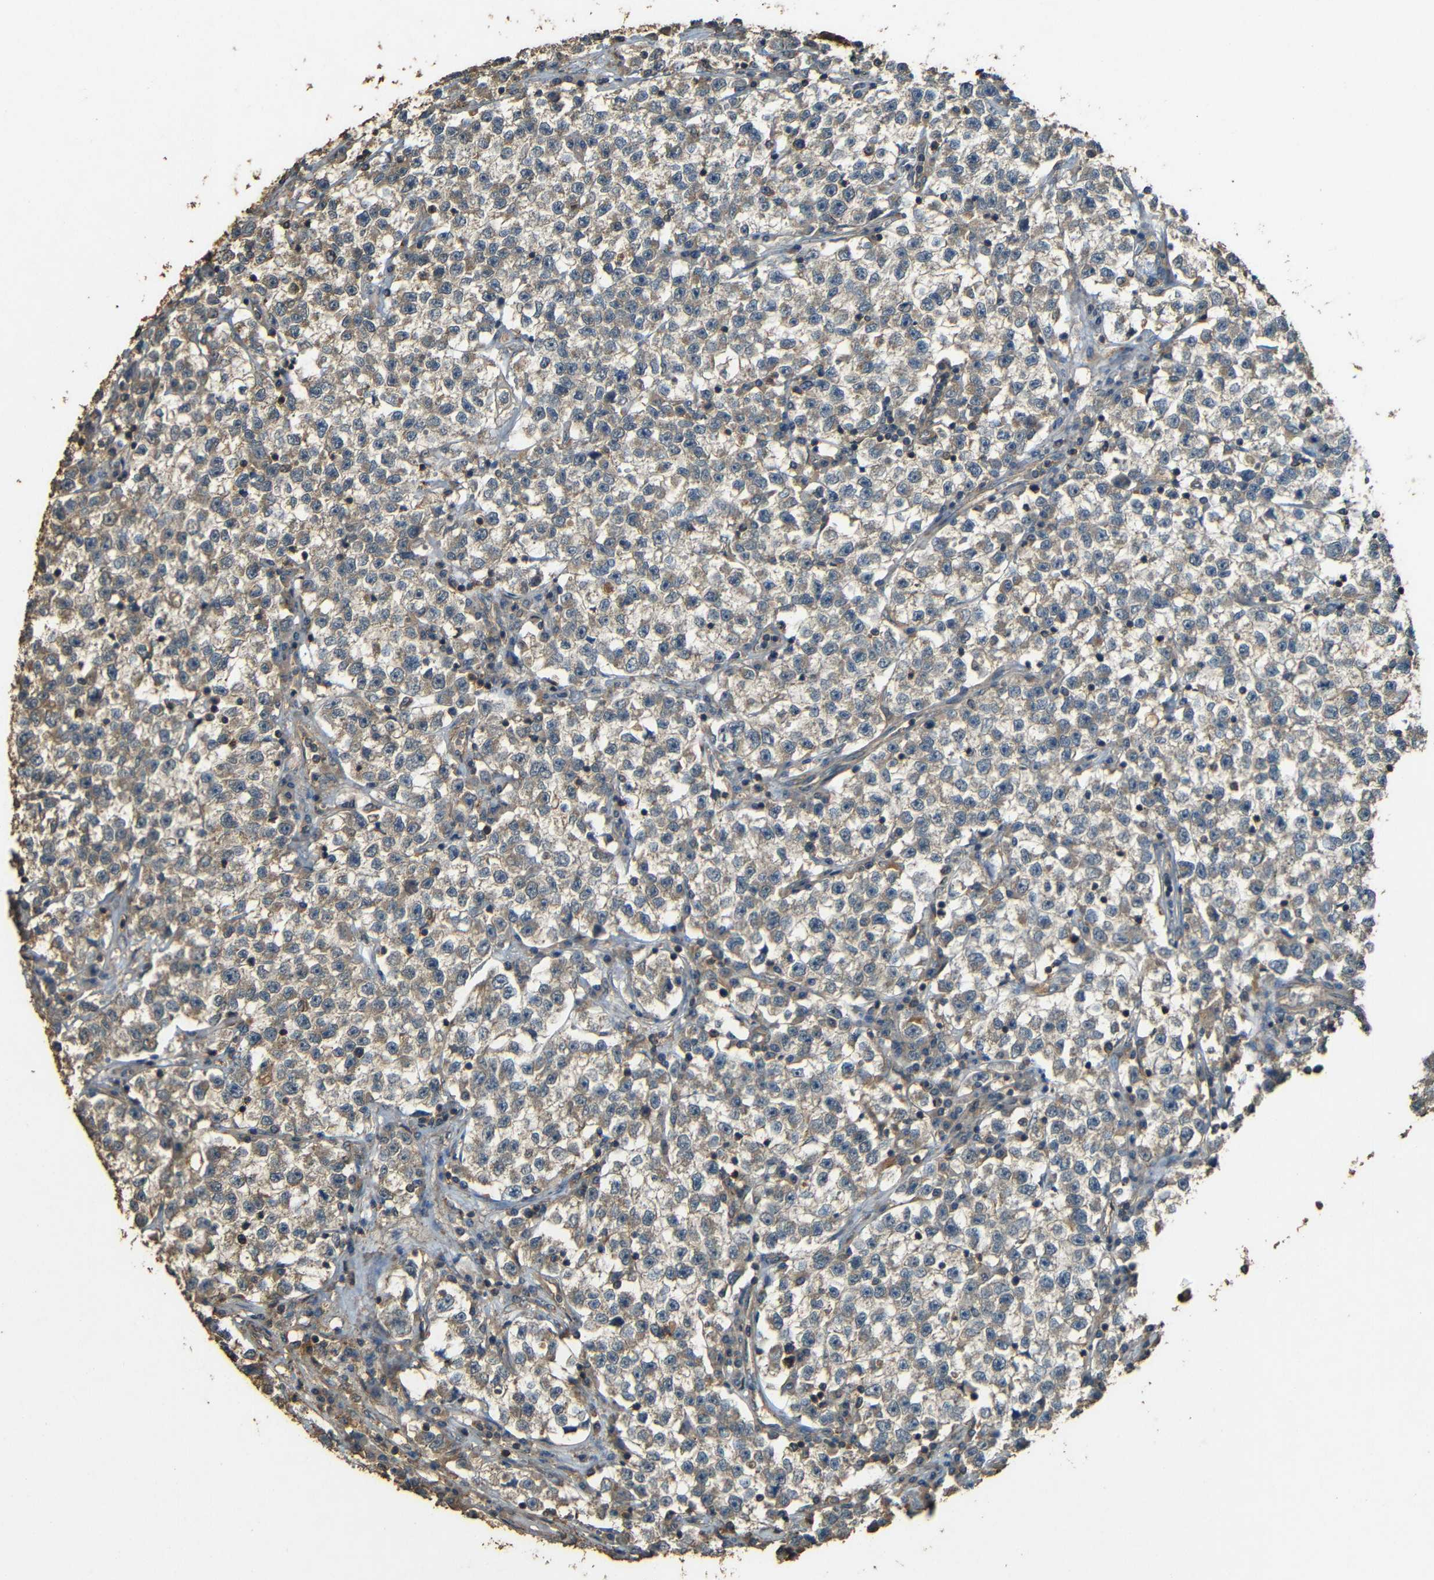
{"staining": {"intensity": "weak", "quantity": "25%-75%", "location": "cytoplasmic/membranous"}, "tissue": "testis cancer", "cell_type": "Tumor cells", "image_type": "cancer", "snomed": [{"axis": "morphology", "description": "Seminoma, NOS"}, {"axis": "topography", "description": "Testis"}], "caption": "The photomicrograph displays immunohistochemical staining of testis cancer (seminoma). There is weak cytoplasmic/membranous expression is present in about 25%-75% of tumor cells.", "gene": "PDE5A", "patient": {"sex": "male", "age": 22}}